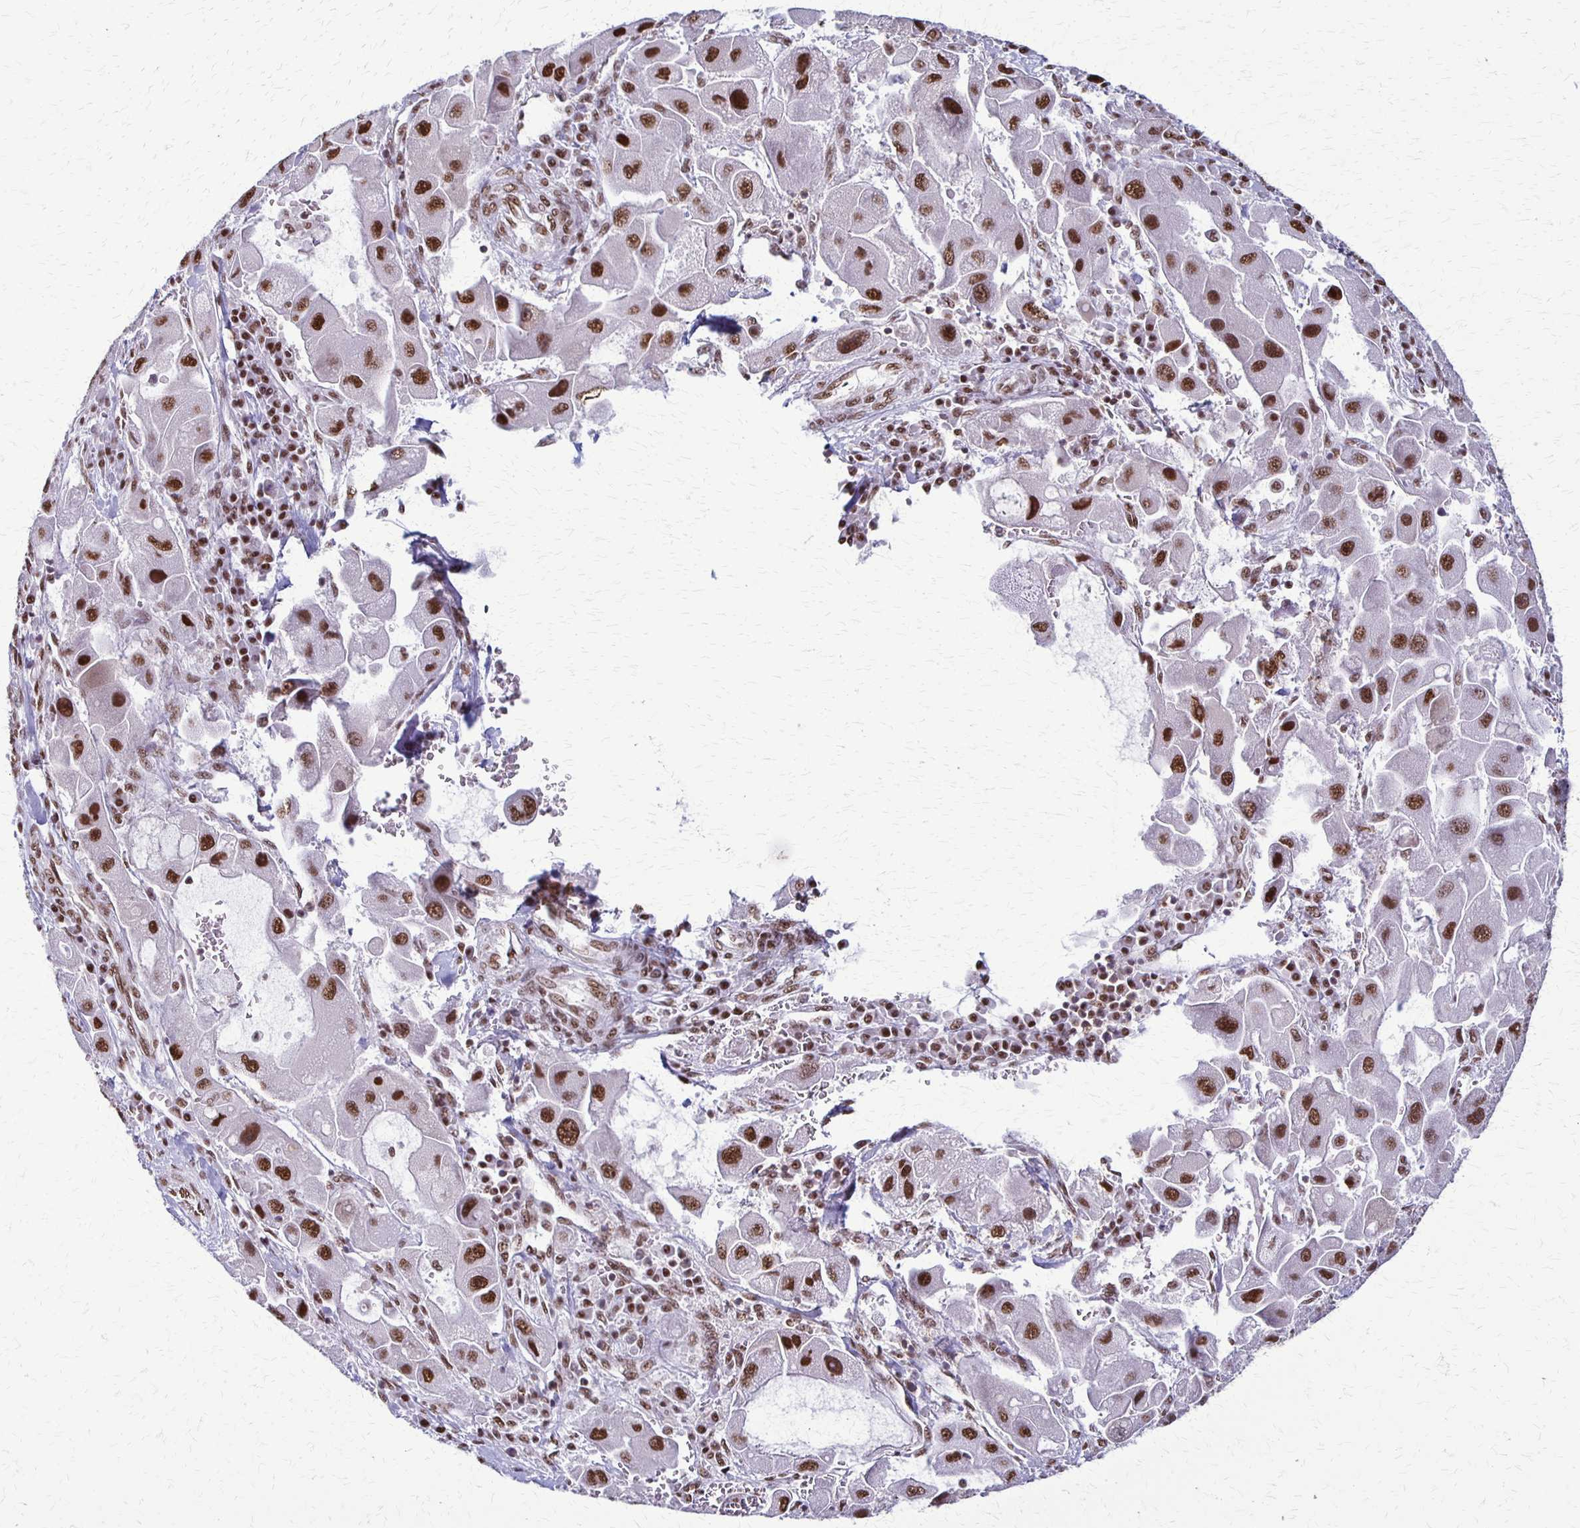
{"staining": {"intensity": "strong", "quantity": "25%-75%", "location": "nuclear"}, "tissue": "liver cancer", "cell_type": "Tumor cells", "image_type": "cancer", "snomed": [{"axis": "morphology", "description": "Carcinoma, Hepatocellular, NOS"}, {"axis": "topography", "description": "Liver"}], "caption": "About 25%-75% of tumor cells in human hepatocellular carcinoma (liver) show strong nuclear protein staining as visualized by brown immunohistochemical staining.", "gene": "XRCC6", "patient": {"sex": "male", "age": 24}}